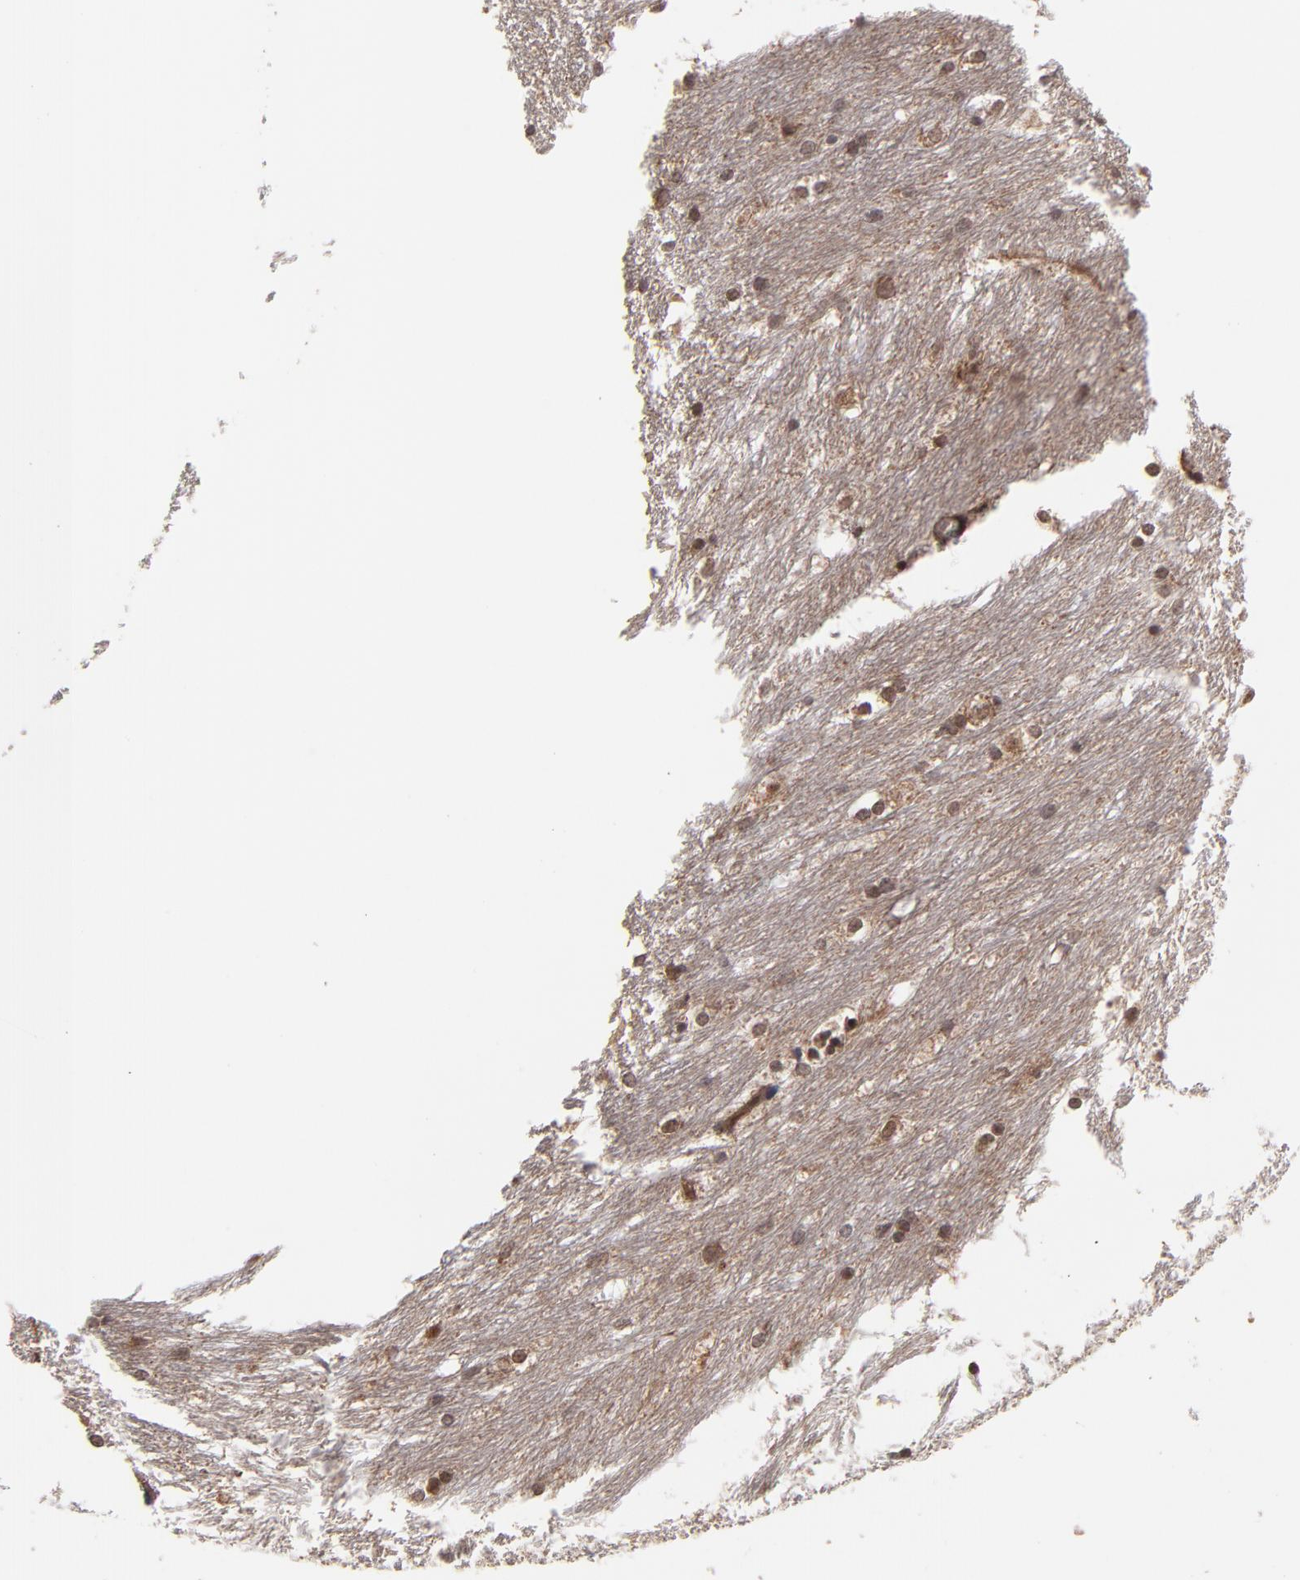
{"staining": {"intensity": "weak", "quantity": "25%-75%", "location": "cytoplasmic/membranous"}, "tissue": "caudate", "cell_type": "Glial cells", "image_type": "normal", "snomed": [{"axis": "morphology", "description": "Normal tissue, NOS"}, {"axis": "topography", "description": "Lateral ventricle wall"}], "caption": "The immunohistochemical stain labels weak cytoplasmic/membranous expression in glial cells of normal caudate. The protein is stained brown, and the nuclei are stained in blue (DAB IHC with brightfield microscopy, high magnification).", "gene": "RGS6", "patient": {"sex": "female", "age": 19}}